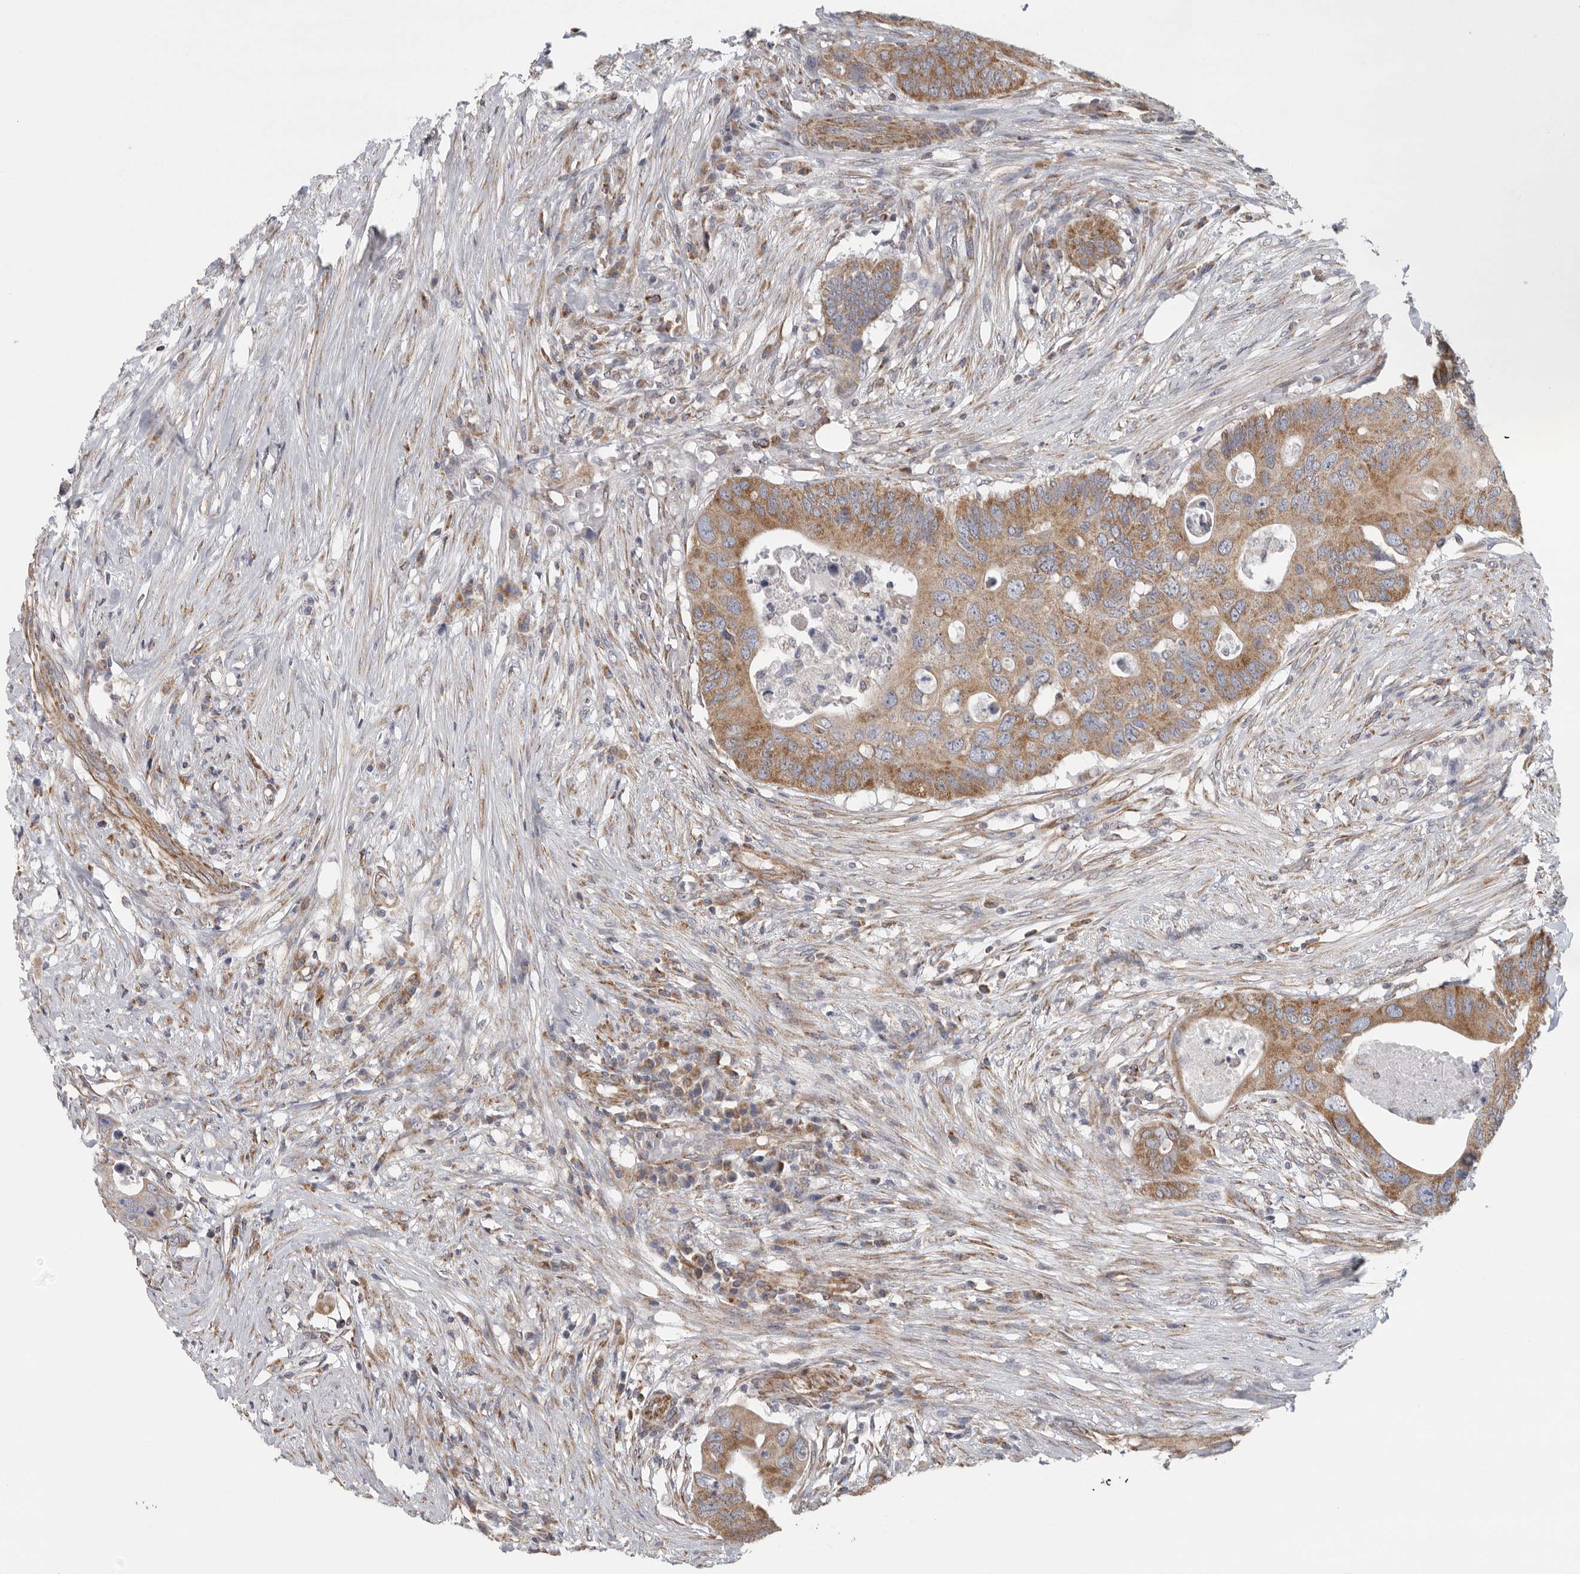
{"staining": {"intensity": "moderate", "quantity": ">75%", "location": "cytoplasmic/membranous"}, "tissue": "colorectal cancer", "cell_type": "Tumor cells", "image_type": "cancer", "snomed": [{"axis": "morphology", "description": "Adenocarcinoma, NOS"}, {"axis": "topography", "description": "Colon"}], "caption": "Adenocarcinoma (colorectal) stained for a protein (brown) exhibits moderate cytoplasmic/membranous positive expression in approximately >75% of tumor cells.", "gene": "FKBP8", "patient": {"sex": "male", "age": 71}}